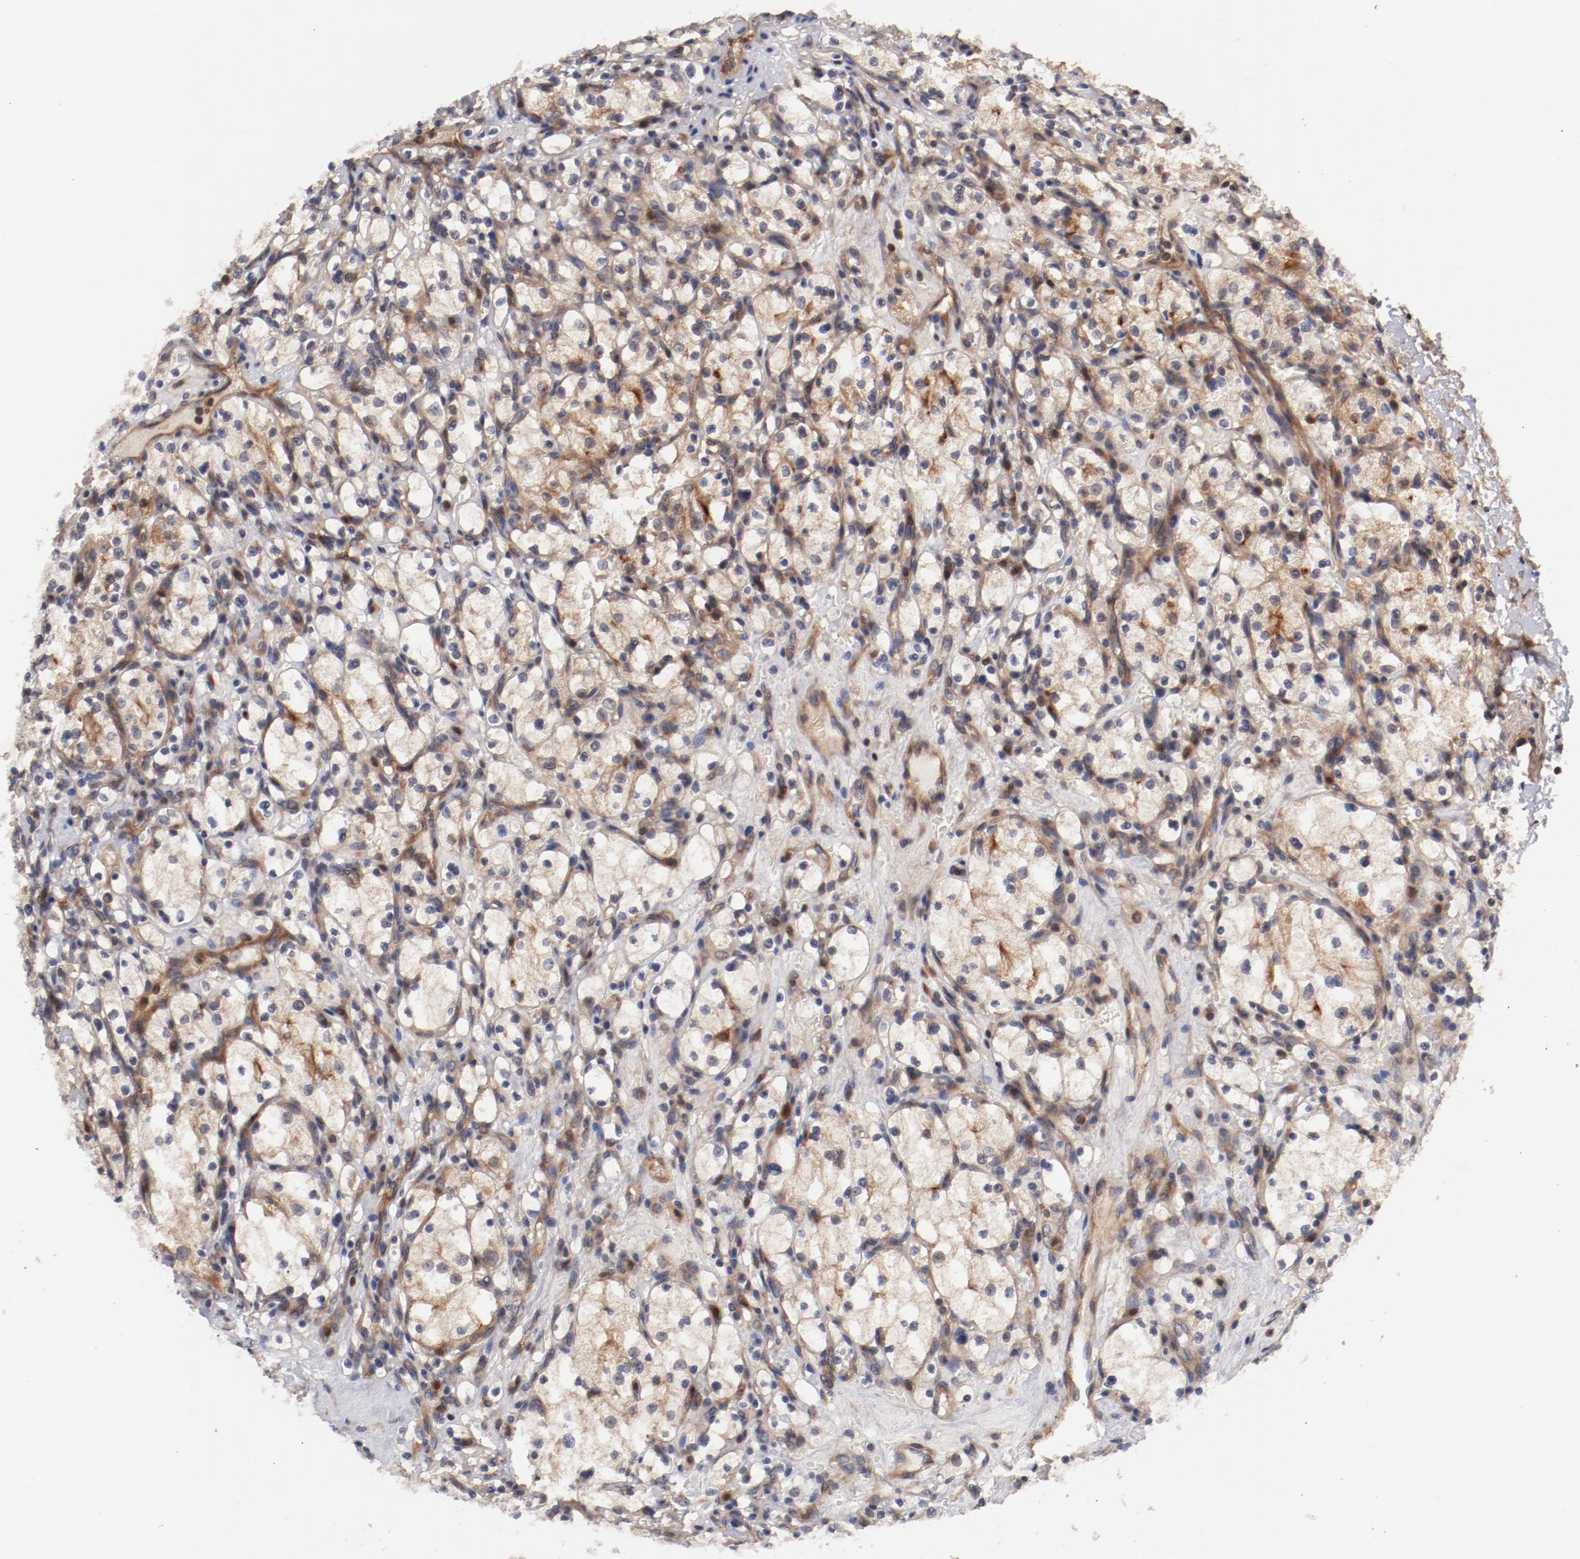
{"staining": {"intensity": "weak", "quantity": ">75%", "location": "cytoplasmic/membranous"}, "tissue": "renal cancer", "cell_type": "Tumor cells", "image_type": "cancer", "snomed": [{"axis": "morphology", "description": "Adenocarcinoma, NOS"}, {"axis": "topography", "description": "Kidney"}], "caption": "Protein expression analysis of renal cancer reveals weak cytoplasmic/membranous expression in approximately >75% of tumor cells.", "gene": "GUF1", "patient": {"sex": "female", "age": 83}}